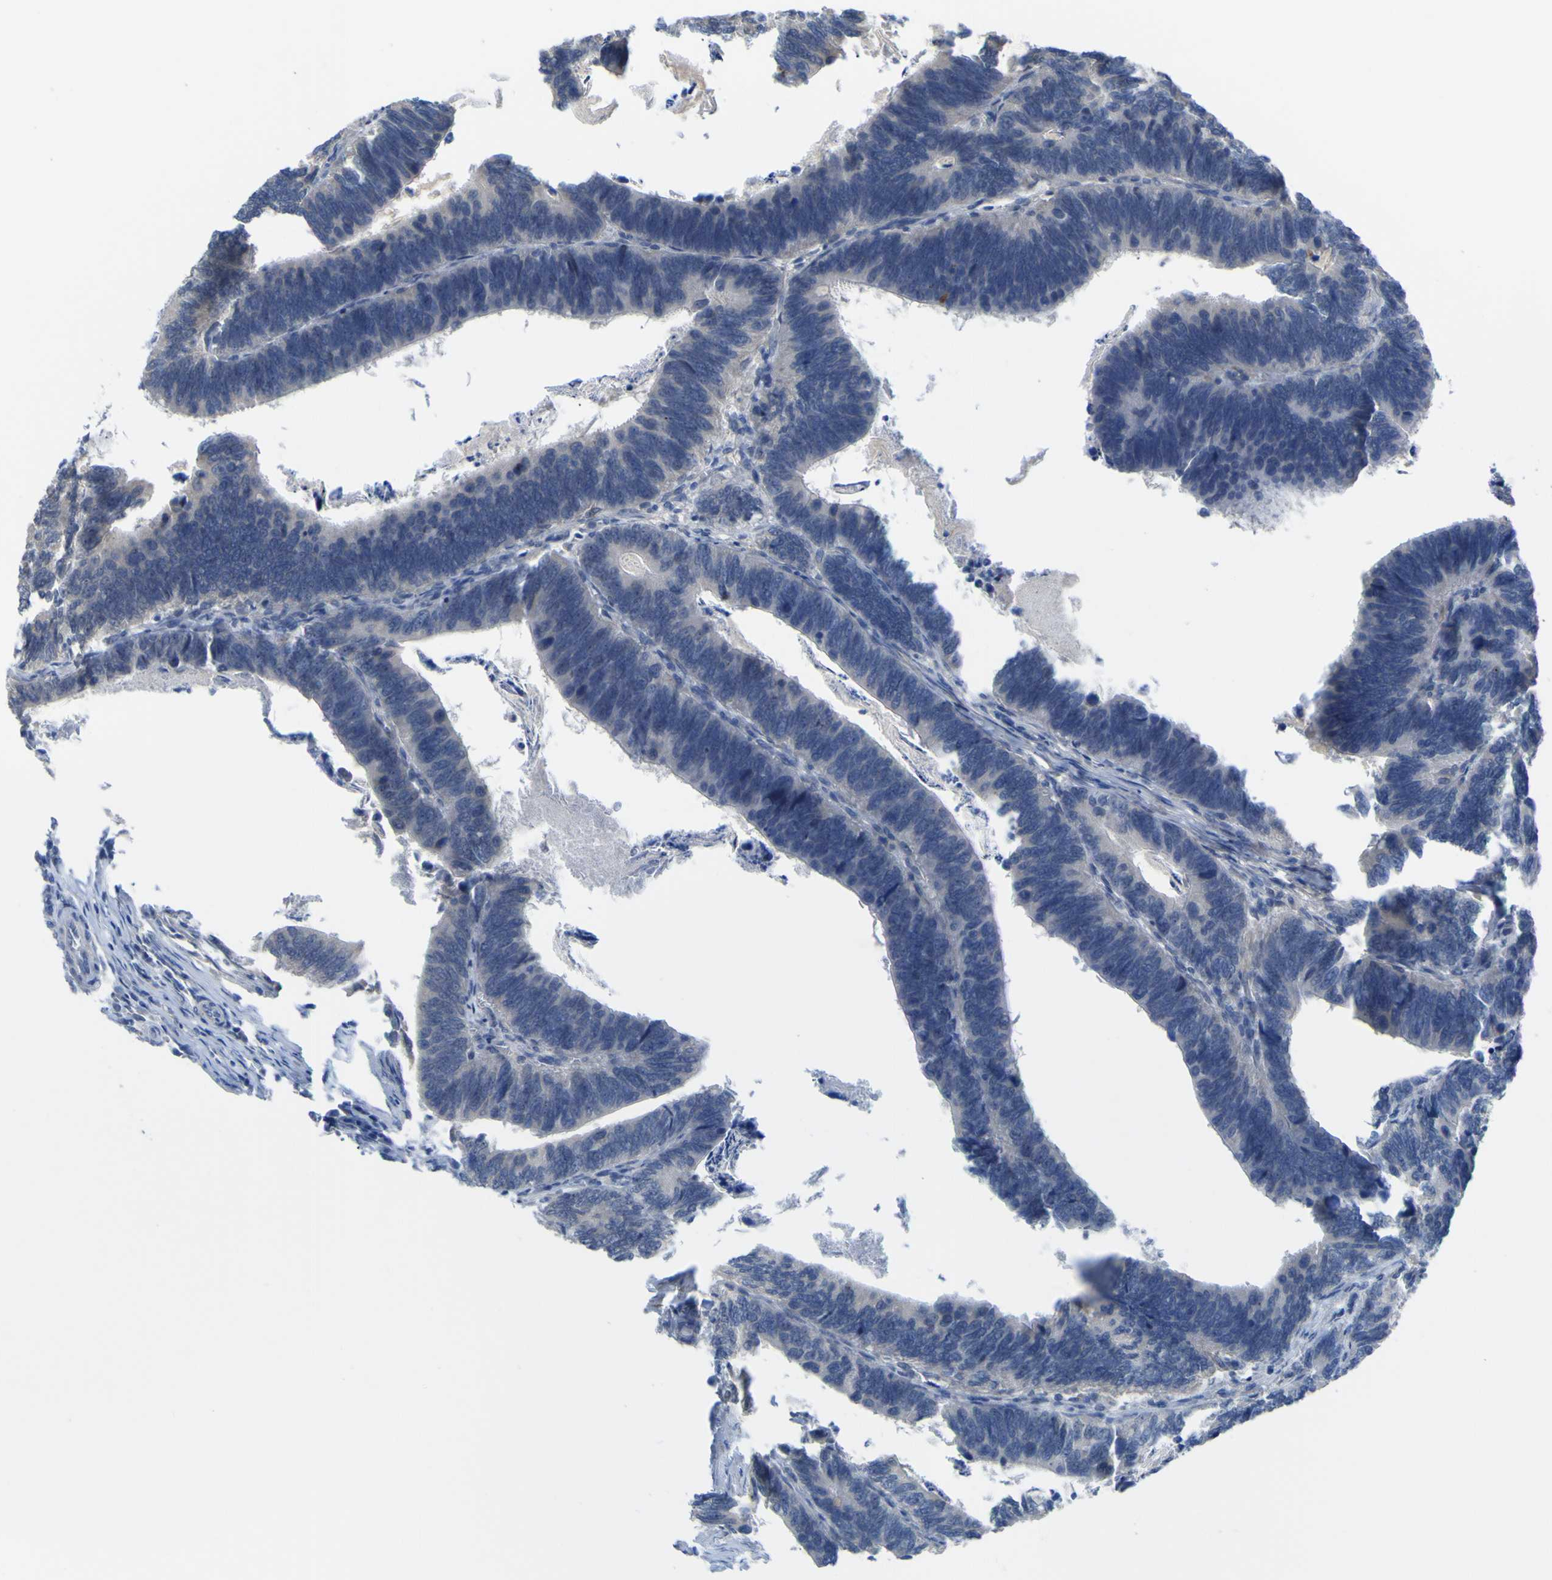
{"staining": {"intensity": "negative", "quantity": "none", "location": "none"}, "tissue": "colorectal cancer", "cell_type": "Tumor cells", "image_type": "cancer", "snomed": [{"axis": "morphology", "description": "Adenocarcinoma, NOS"}, {"axis": "topography", "description": "Colon"}], "caption": "The immunohistochemistry (IHC) histopathology image has no significant positivity in tumor cells of colorectal cancer tissue.", "gene": "TNFRSF11A", "patient": {"sex": "male", "age": 72}}